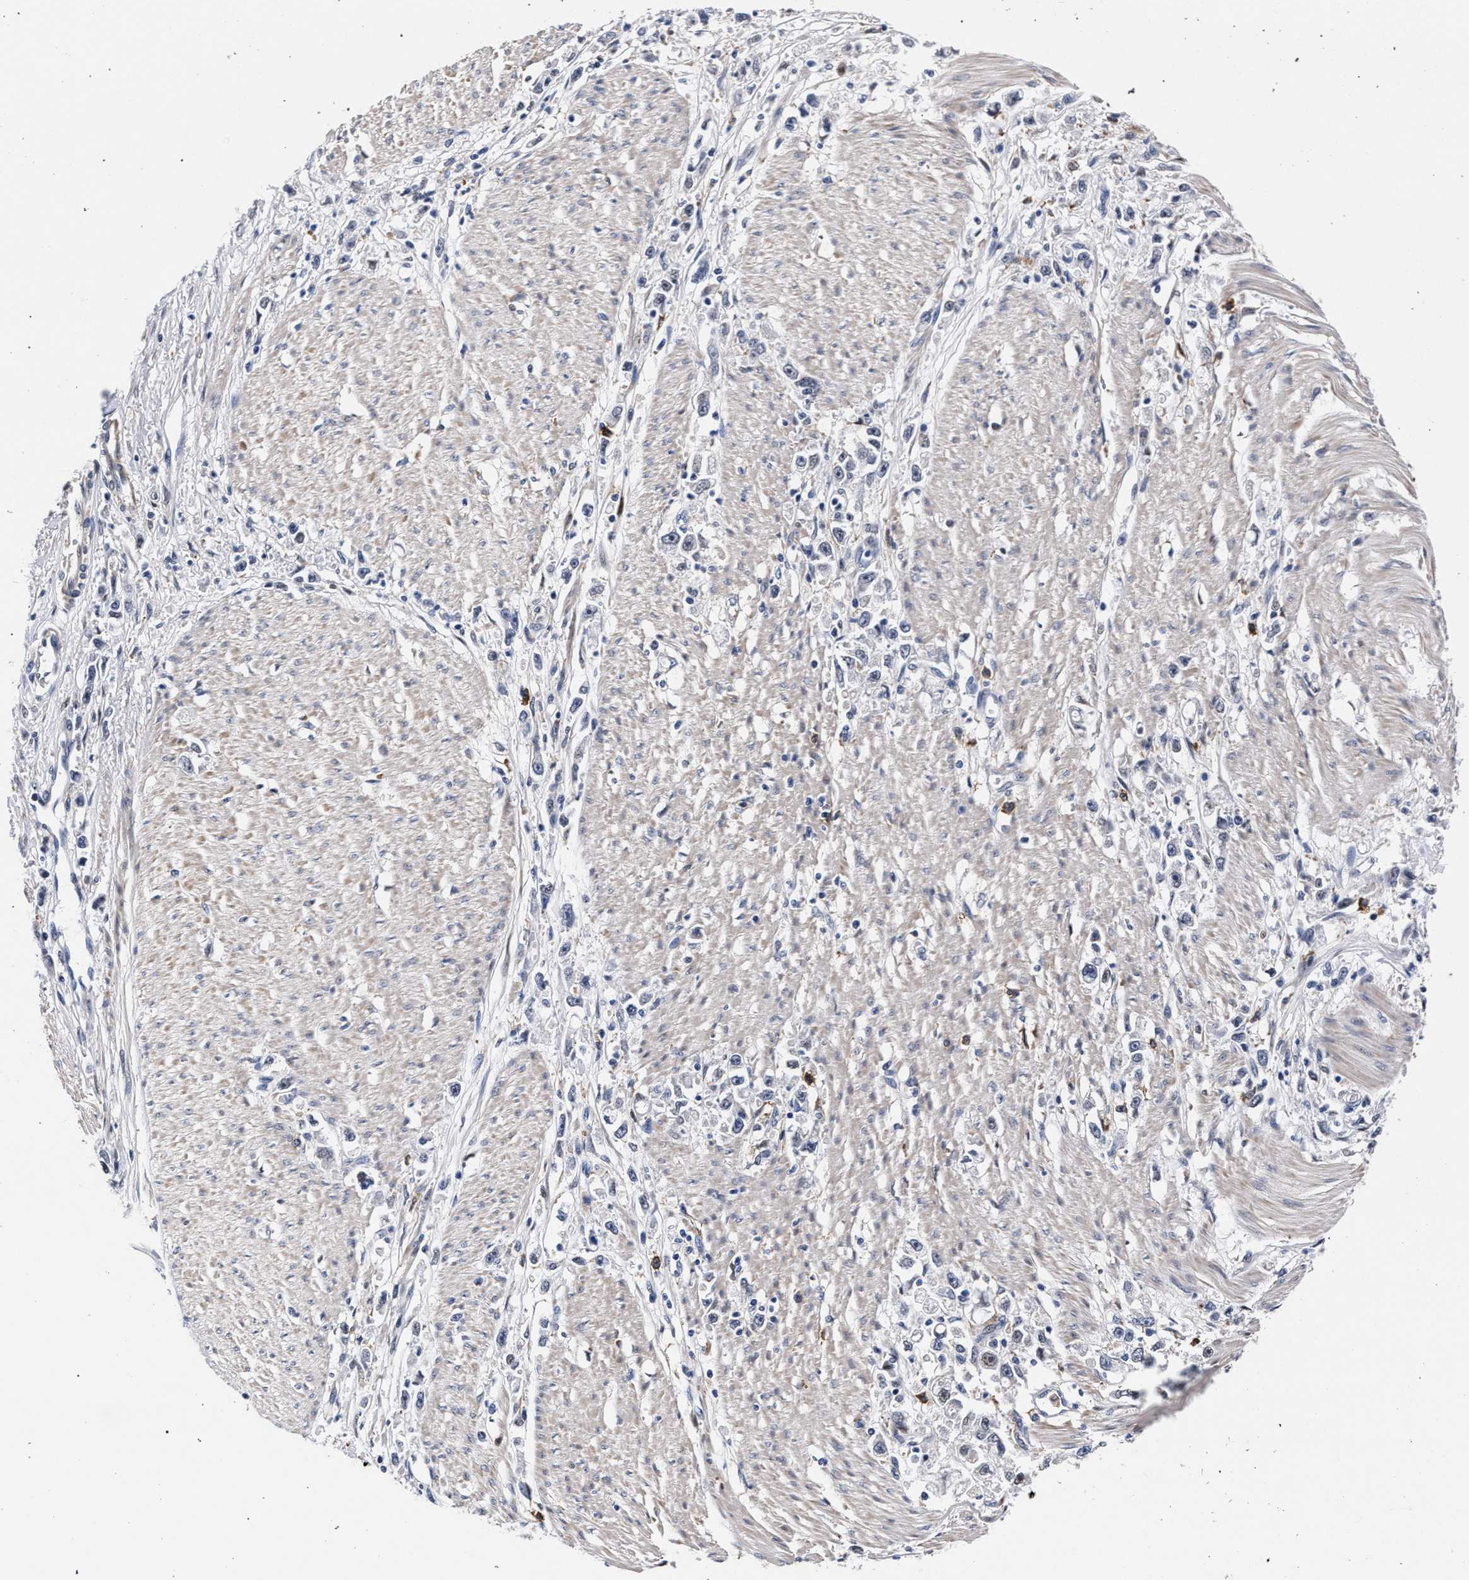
{"staining": {"intensity": "negative", "quantity": "none", "location": "none"}, "tissue": "stomach cancer", "cell_type": "Tumor cells", "image_type": "cancer", "snomed": [{"axis": "morphology", "description": "Adenocarcinoma, NOS"}, {"axis": "topography", "description": "Stomach"}], "caption": "This is an immunohistochemistry photomicrograph of human stomach adenocarcinoma. There is no expression in tumor cells.", "gene": "ZNF462", "patient": {"sex": "female", "age": 59}}